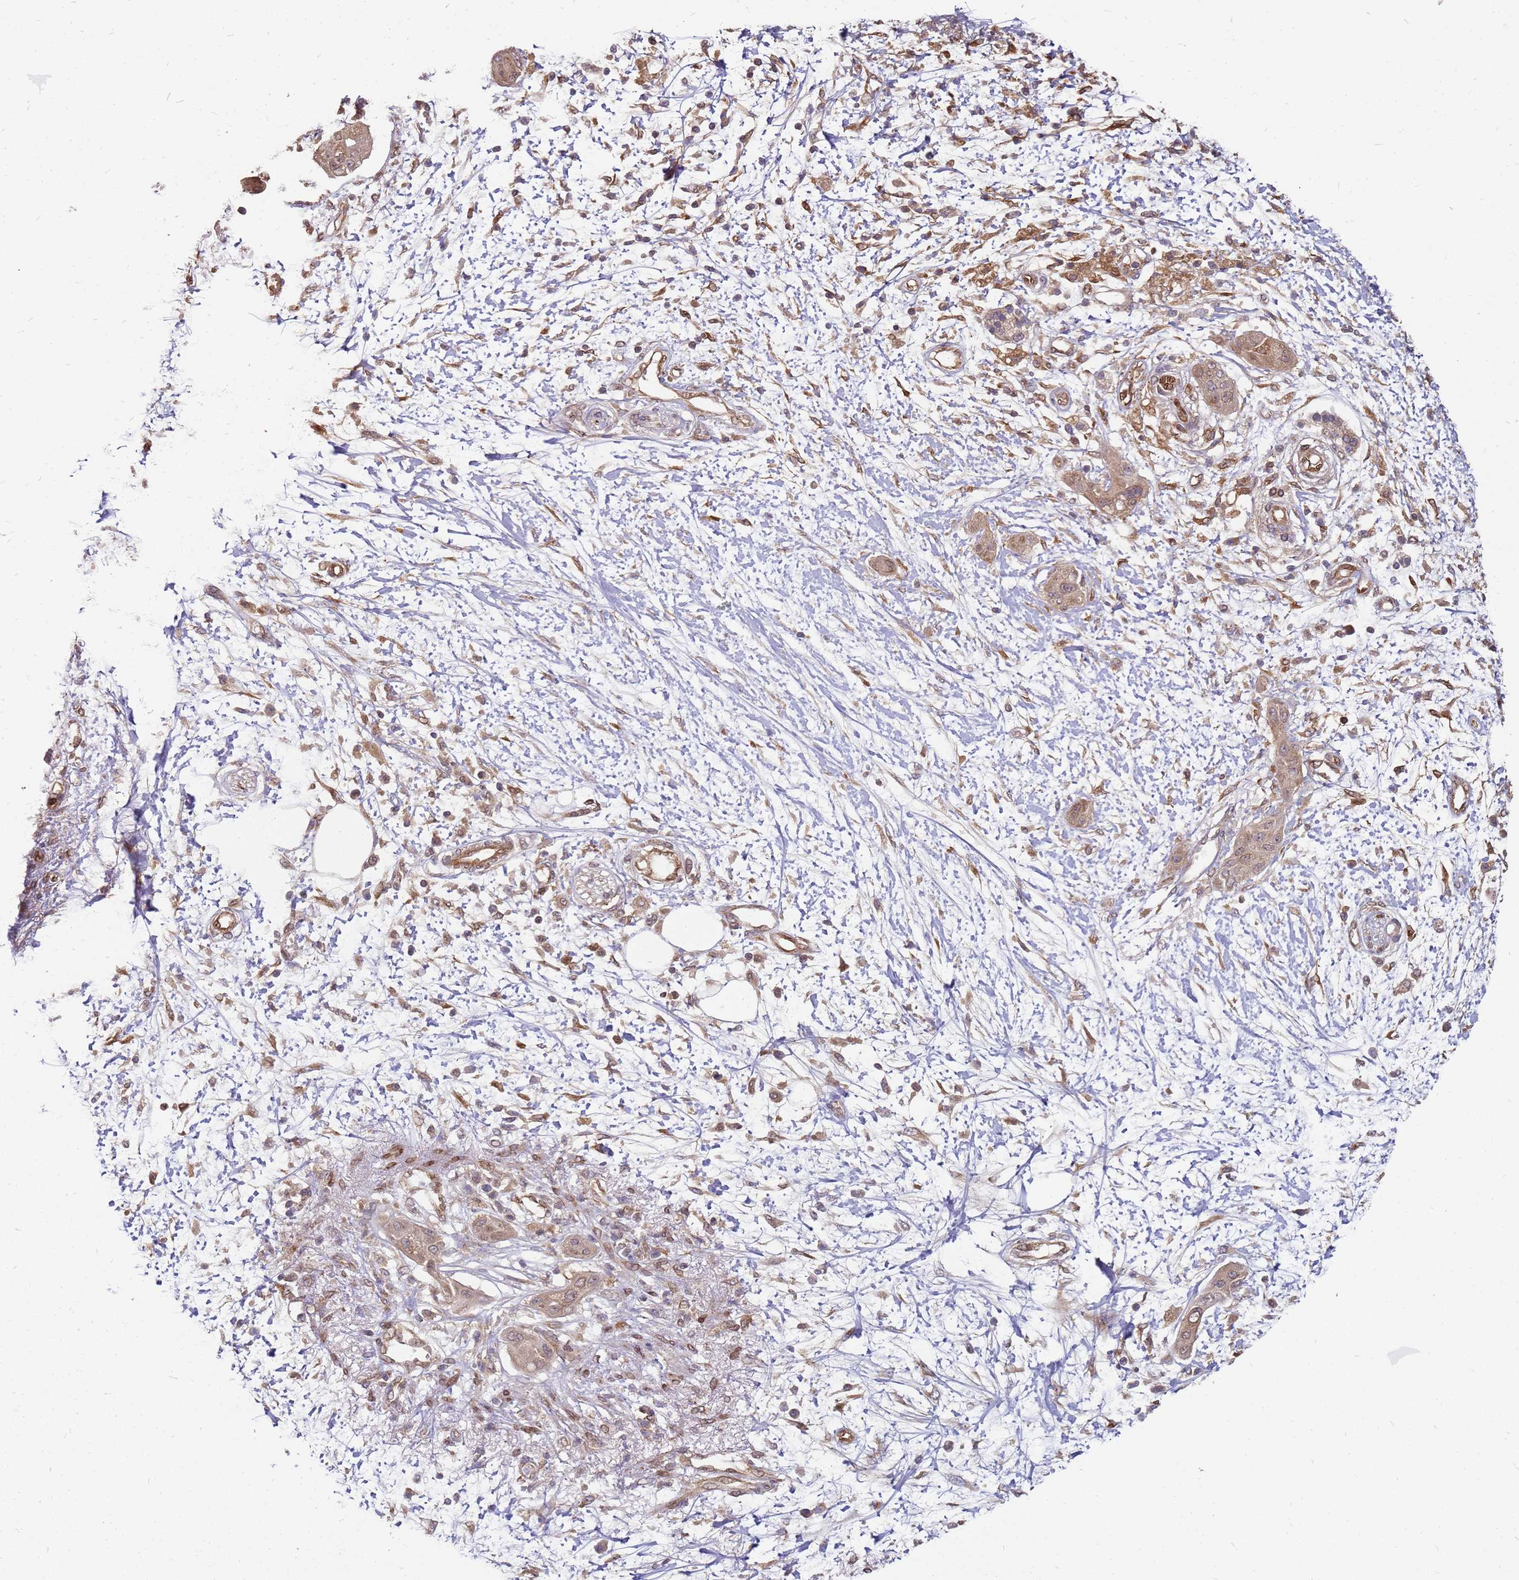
{"staining": {"intensity": "moderate", "quantity": ">75%", "location": "cytoplasmic/membranous,nuclear"}, "tissue": "pancreatic cancer", "cell_type": "Tumor cells", "image_type": "cancer", "snomed": [{"axis": "morphology", "description": "Adenocarcinoma, NOS"}, {"axis": "topography", "description": "Pancreas"}], "caption": "IHC image of human pancreatic cancer (adenocarcinoma) stained for a protein (brown), which demonstrates medium levels of moderate cytoplasmic/membranous and nuclear staining in approximately >75% of tumor cells.", "gene": "NUDT14", "patient": {"sex": "male", "age": 68}}